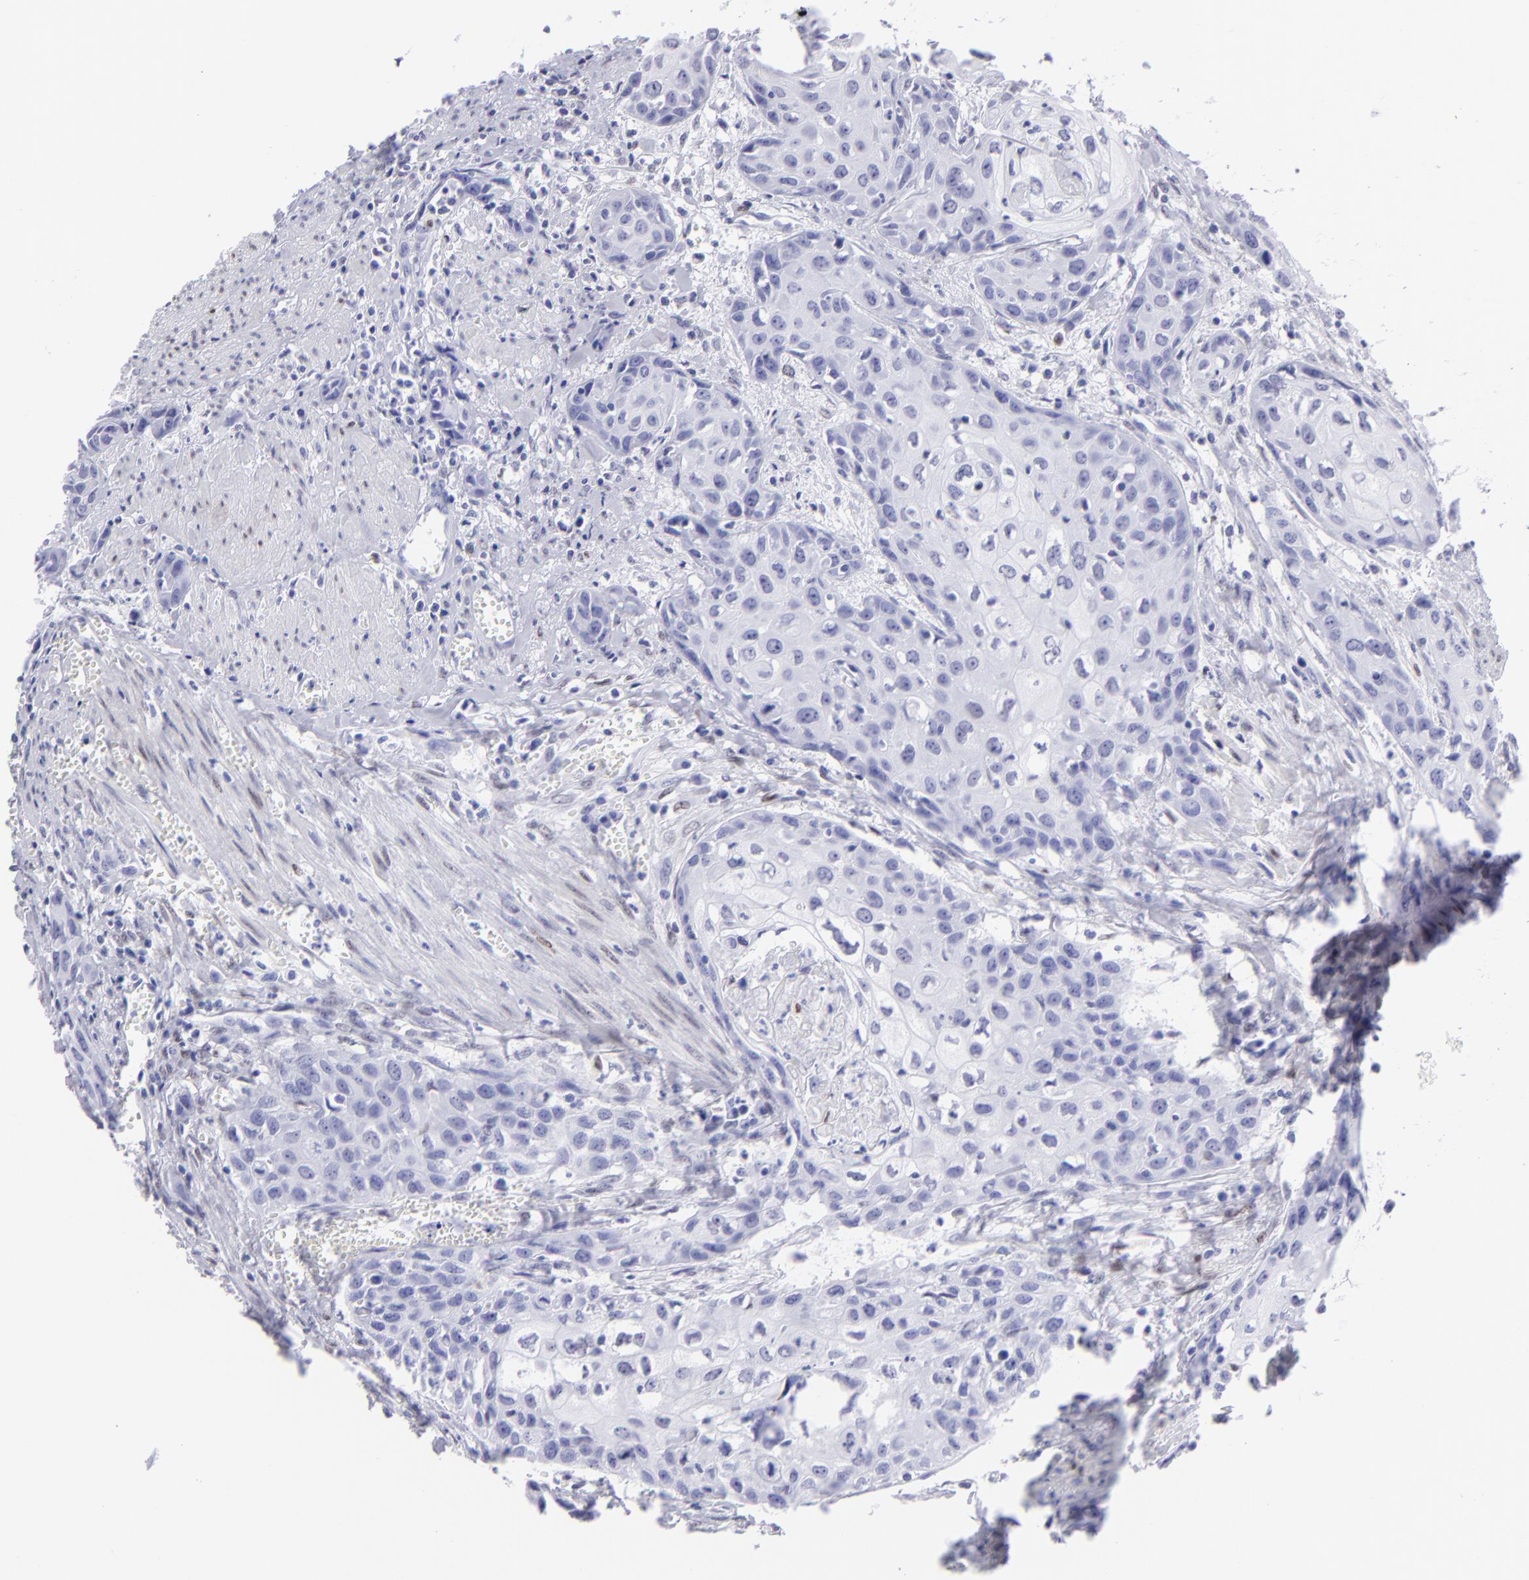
{"staining": {"intensity": "negative", "quantity": "none", "location": "none"}, "tissue": "urothelial cancer", "cell_type": "Tumor cells", "image_type": "cancer", "snomed": [{"axis": "morphology", "description": "Urothelial carcinoma, High grade"}, {"axis": "topography", "description": "Urinary bladder"}], "caption": "This is an IHC histopathology image of high-grade urothelial carcinoma. There is no staining in tumor cells.", "gene": "MITF", "patient": {"sex": "male", "age": 54}}